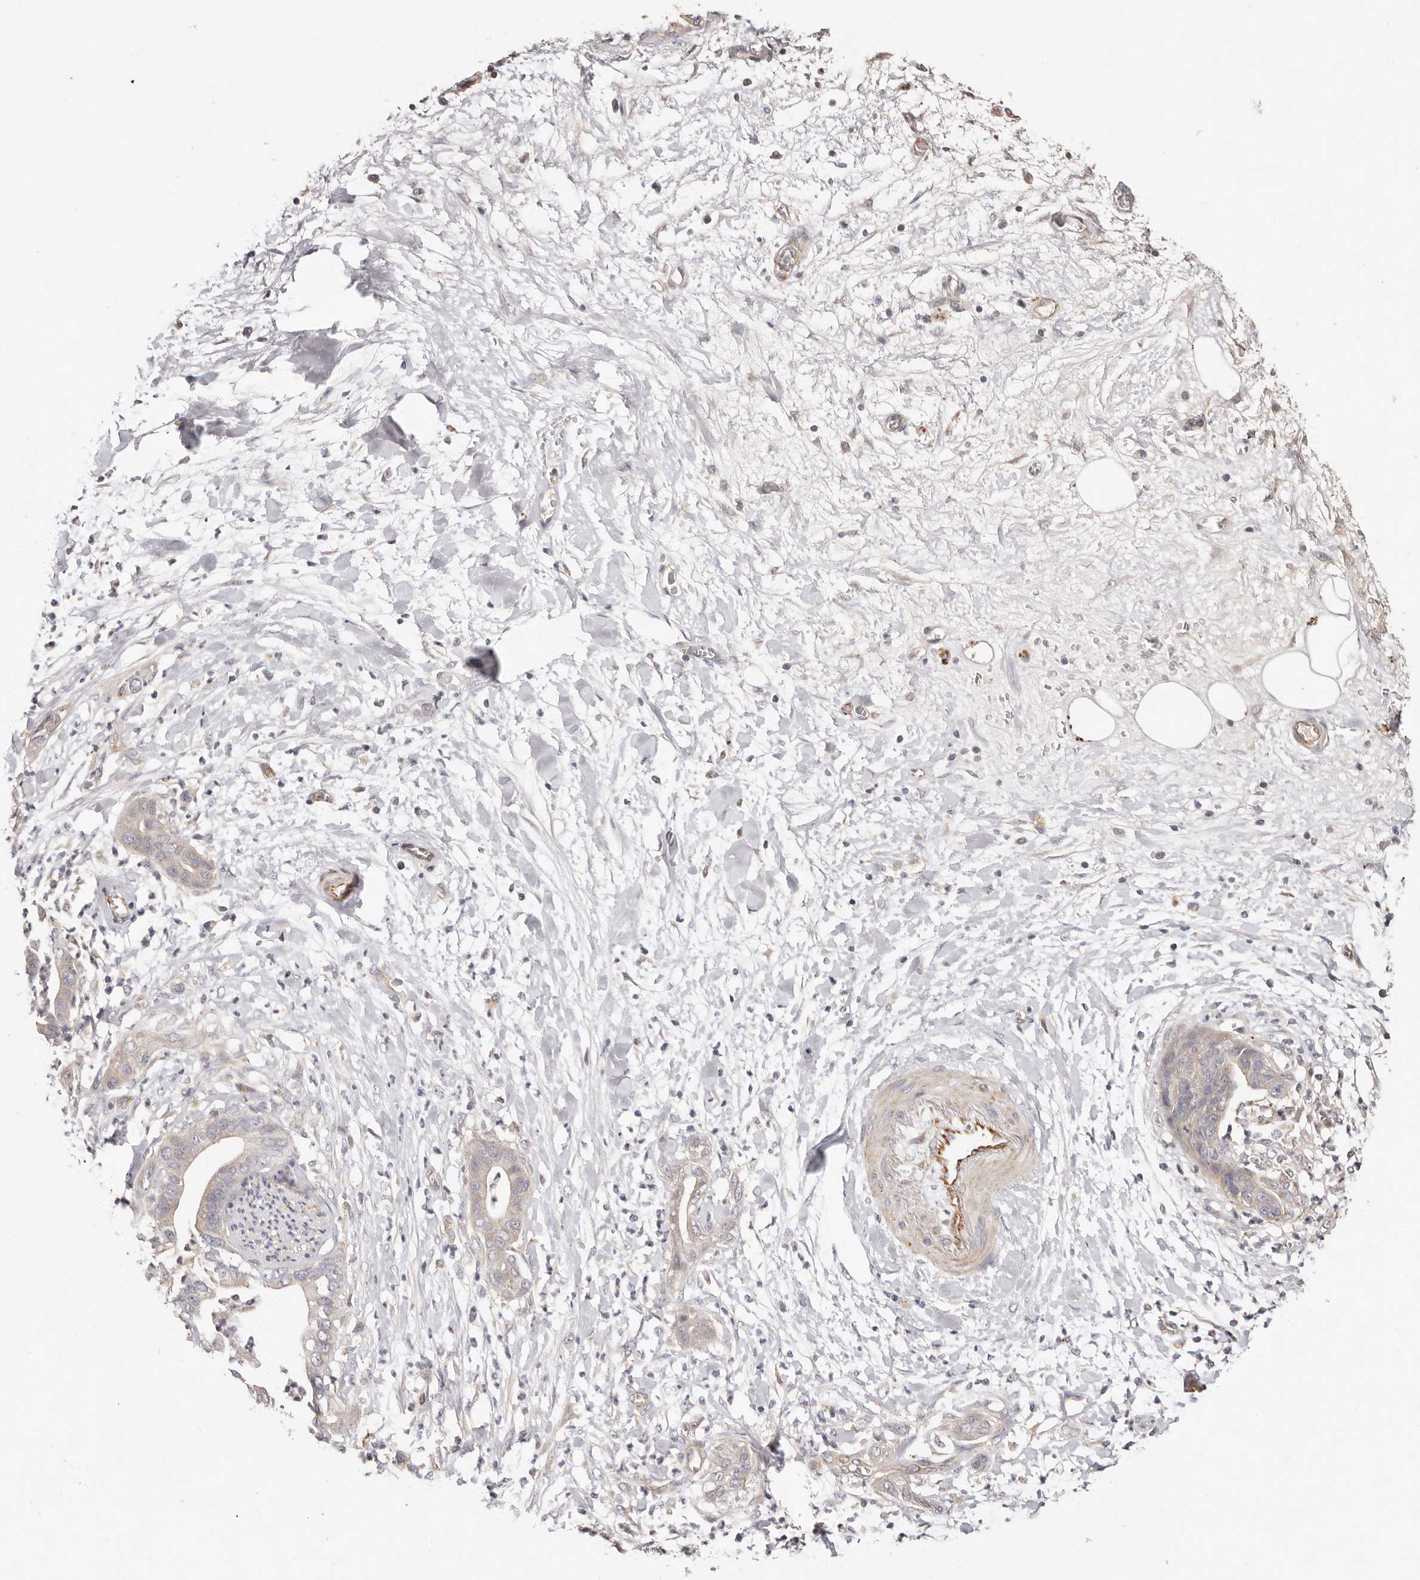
{"staining": {"intensity": "negative", "quantity": "none", "location": "none"}, "tissue": "pancreatic cancer", "cell_type": "Tumor cells", "image_type": "cancer", "snomed": [{"axis": "morphology", "description": "Adenocarcinoma, NOS"}, {"axis": "topography", "description": "Pancreas"}], "caption": "Tumor cells are negative for brown protein staining in pancreatic adenocarcinoma.", "gene": "THBS3", "patient": {"sex": "female", "age": 78}}